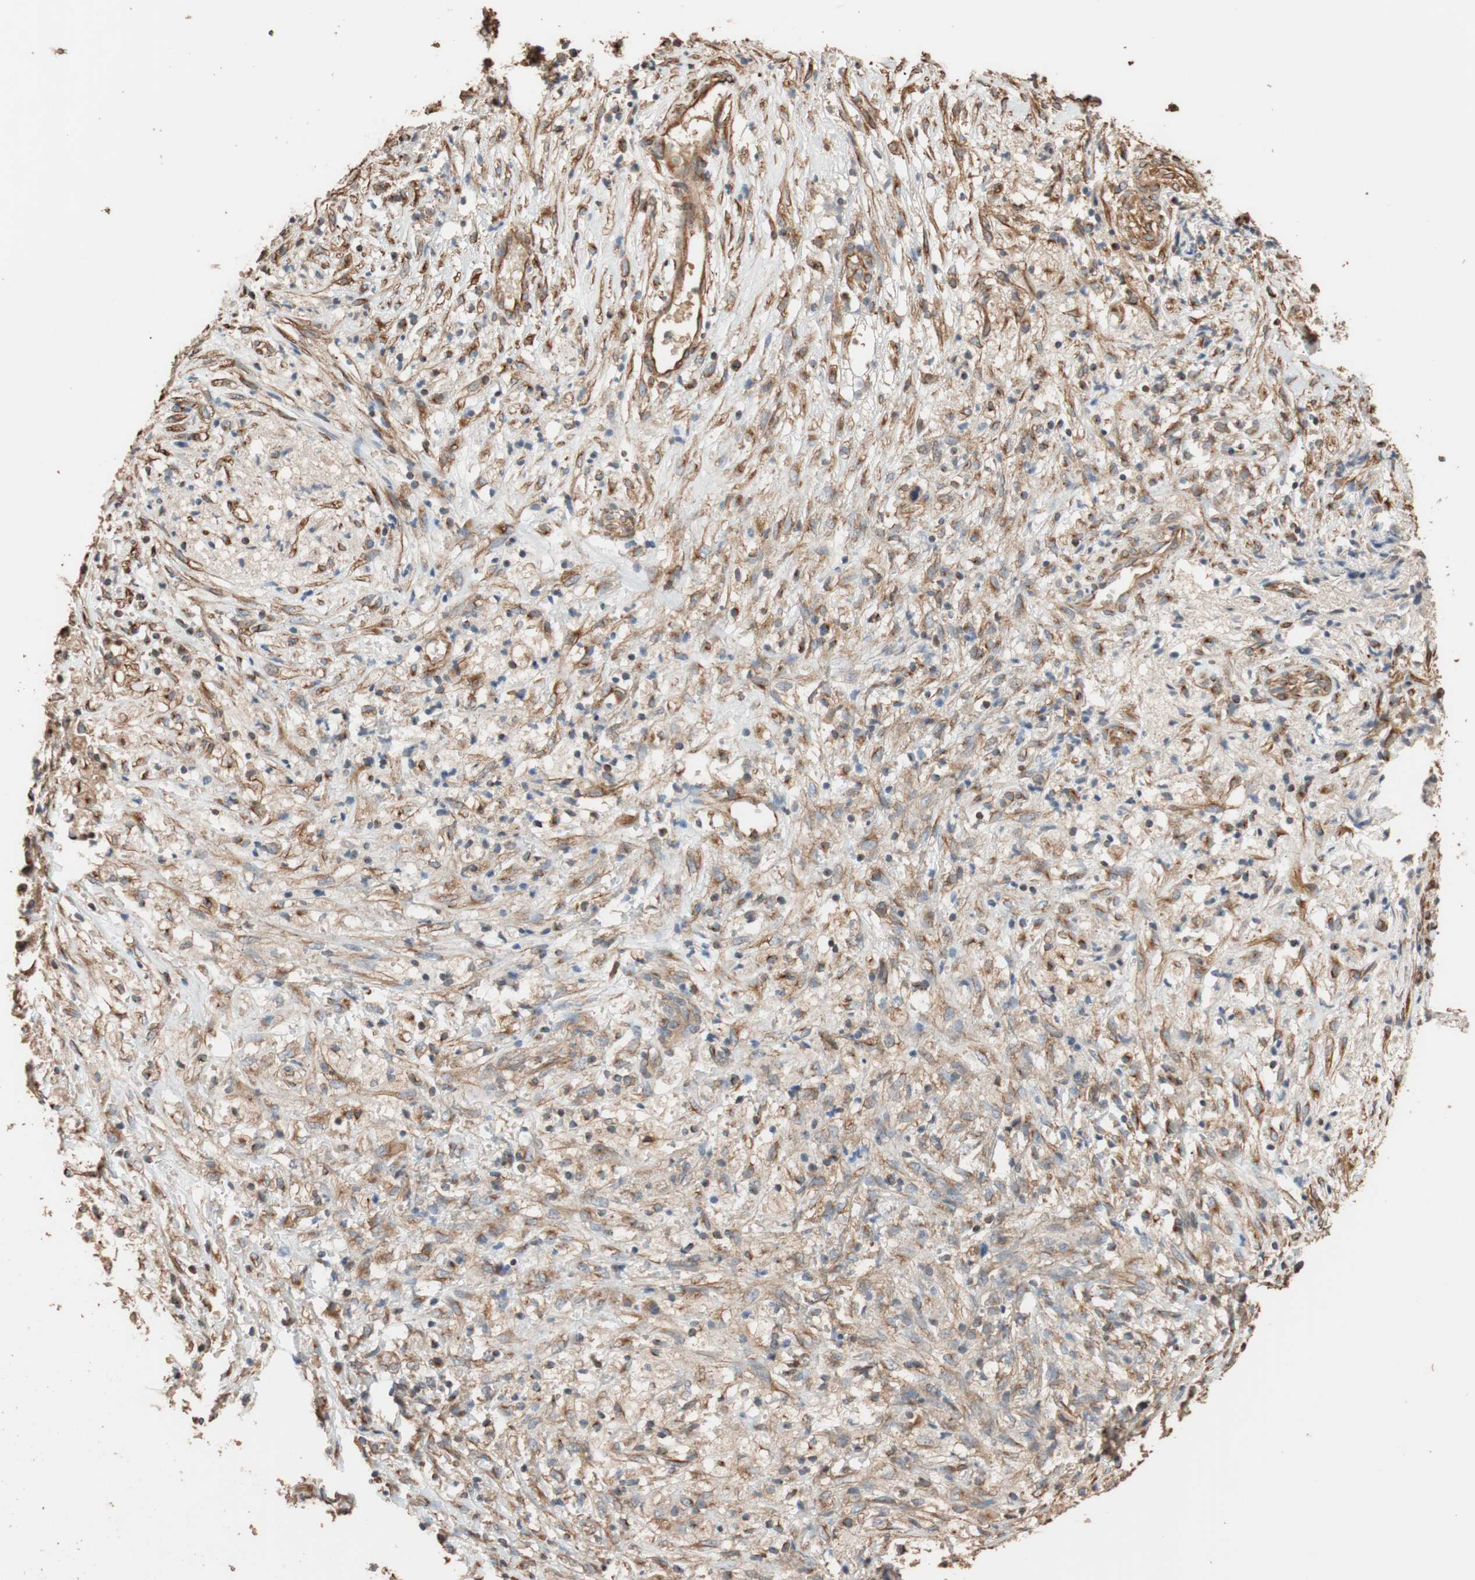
{"staining": {"intensity": "moderate", "quantity": "25%-75%", "location": "cytoplasmic/membranous"}, "tissue": "ovarian cancer", "cell_type": "Tumor cells", "image_type": "cancer", "snomed": [{"axis": "morphology", "description": "Carcinoma, endometroid"}, {"axis": "topography", "description": "Ovary"}], "caption": "Approximately 25%-75% of tumor cells in human ovarian cancer exhibit moderate cytoplasmic/membranous protein positivity as visualized by brown immunohistochemical staining.", "gene": "TUBB", "patient": {"sex": "female", "age": 42}}